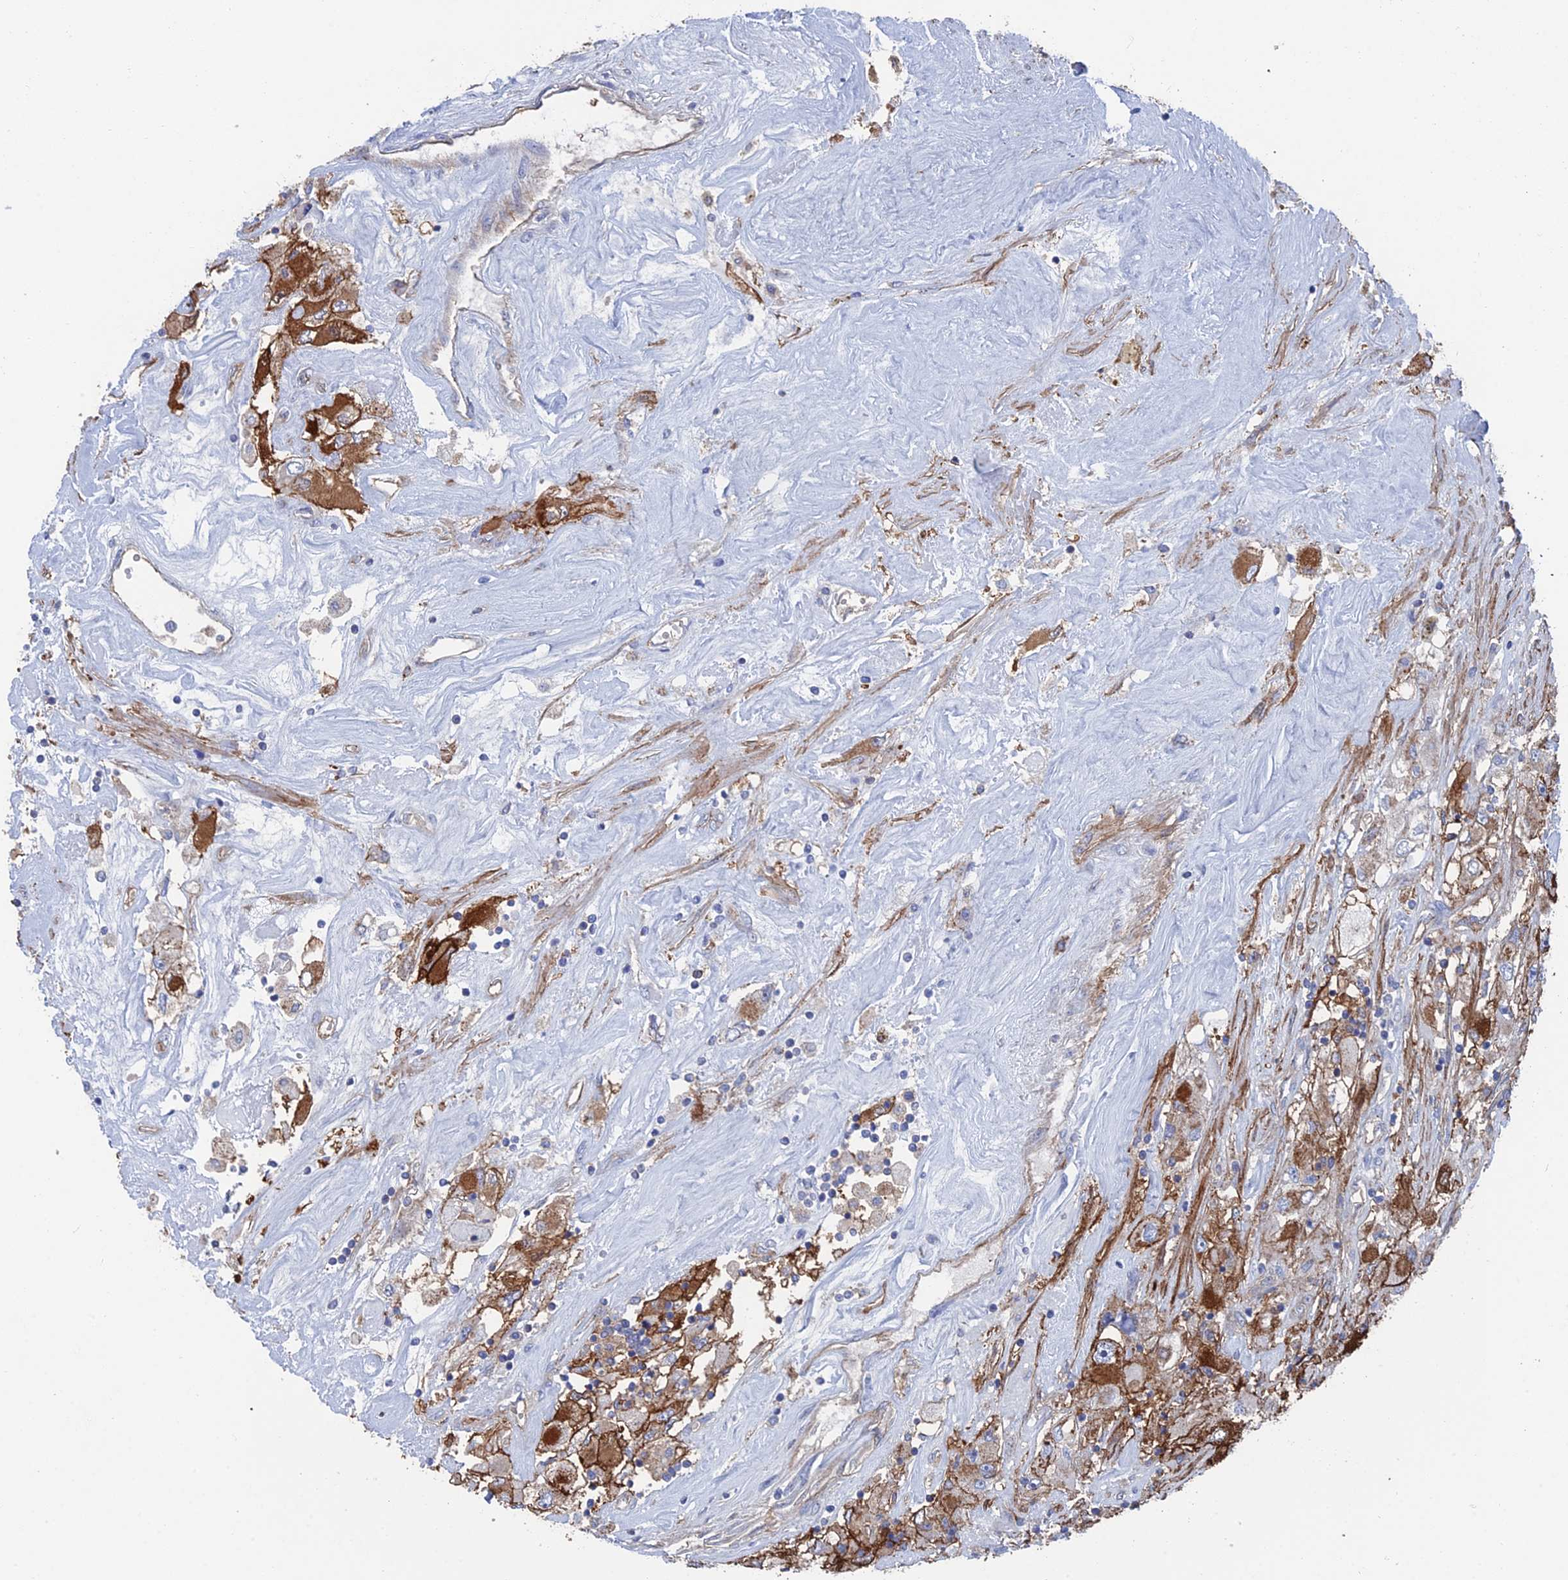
{"staining": {"intensity": "moderate", "quantity": ">75%", "location": "cytoplasmic/membranous"}, "tissue": "renal cancer", "cell_type": "Tumor cells", "image_type": "cancer", "snomed": [{"axis": "morphology", "description": "Adenocarcinoma, NOS"}, {"axis": "topography", "description": "Kidney"}], "caption": "A high-resolution photomicrograph shows IHC staining of adenocarcinoma (renal), which displays moderate cytoplasmic/membranous positivity in about >75% of tumor cells.", "gene": "SNX11", "patient": {"sex": "female", "age": 52}}